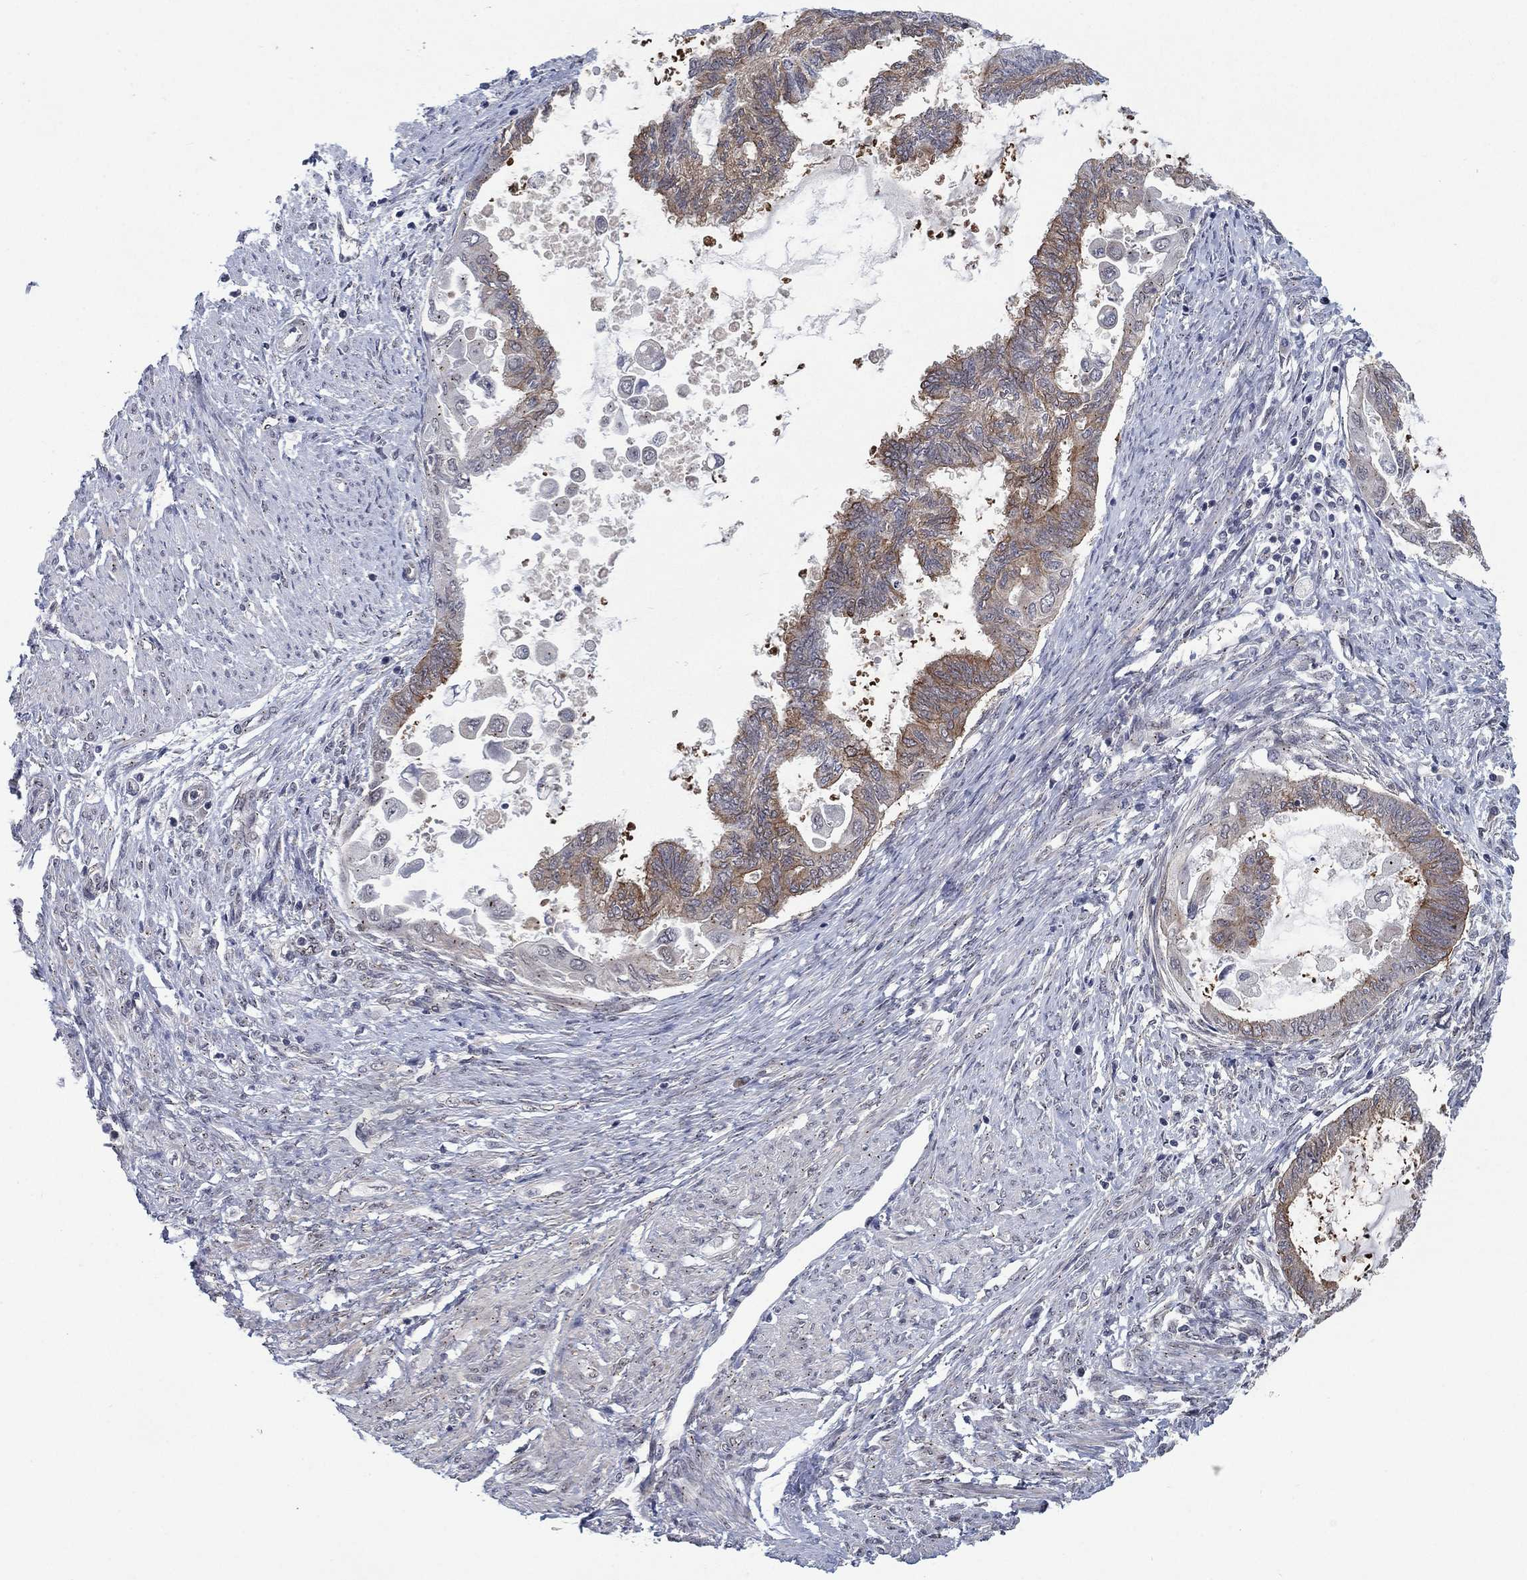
{"staining": {"intensity": "moderate", "quantity": "<25%", "location": "cytoplasmic/membranous"}, "tissue": "endometrial cancer", "cell_type": "Tumor cells", "image_type": "cancer", "snomed": [{"axis": "morphology", "description": "Adenocarcinoma, NOS"}, {"axis": "topography", "description": "Endometrium"}], "caption": "A micrograph of human endometrial cancer stained for a protein displays moderate cytoplasmic/membranous brown staining in tumor cells.", "gene": "SH3RF1", "patient": {"sex": "female", "age": 86}}